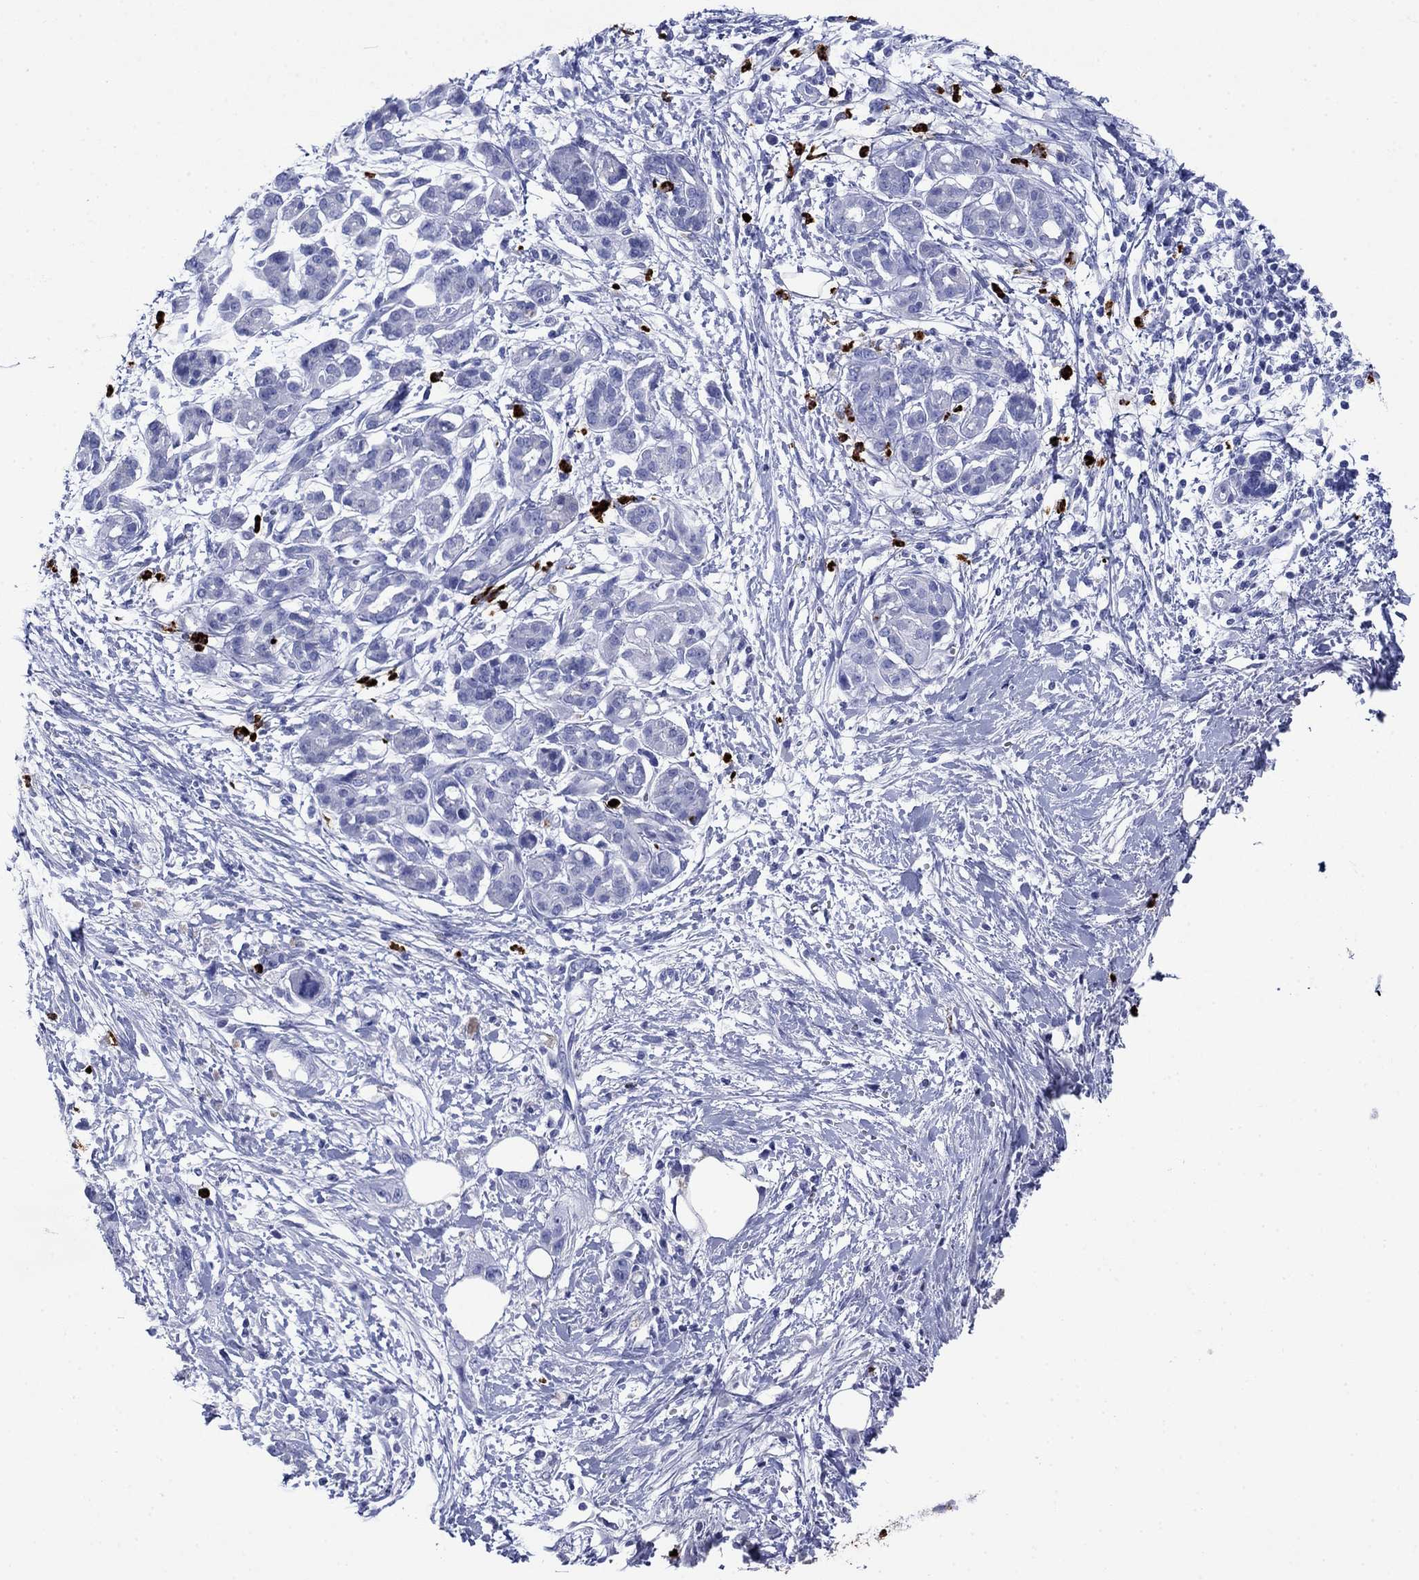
{"staining": {"intensity": "negative", "quantity": "none", "location": "none"}, "tissue": "pancreatic cancer", "cell_type": "Tumor cells", "image_type": "cancer", "snomed": [{"axis": "morphology", "description": "Adenocarcinoma, NOS"}, {"axis": "topography", "description": "Pancreas"}], "caption": "Image shows no significant protein staining in tumor cells of pancreatic cancer.", "gene": "AZU1", "patient": {"sex": "male", "age": 72}}